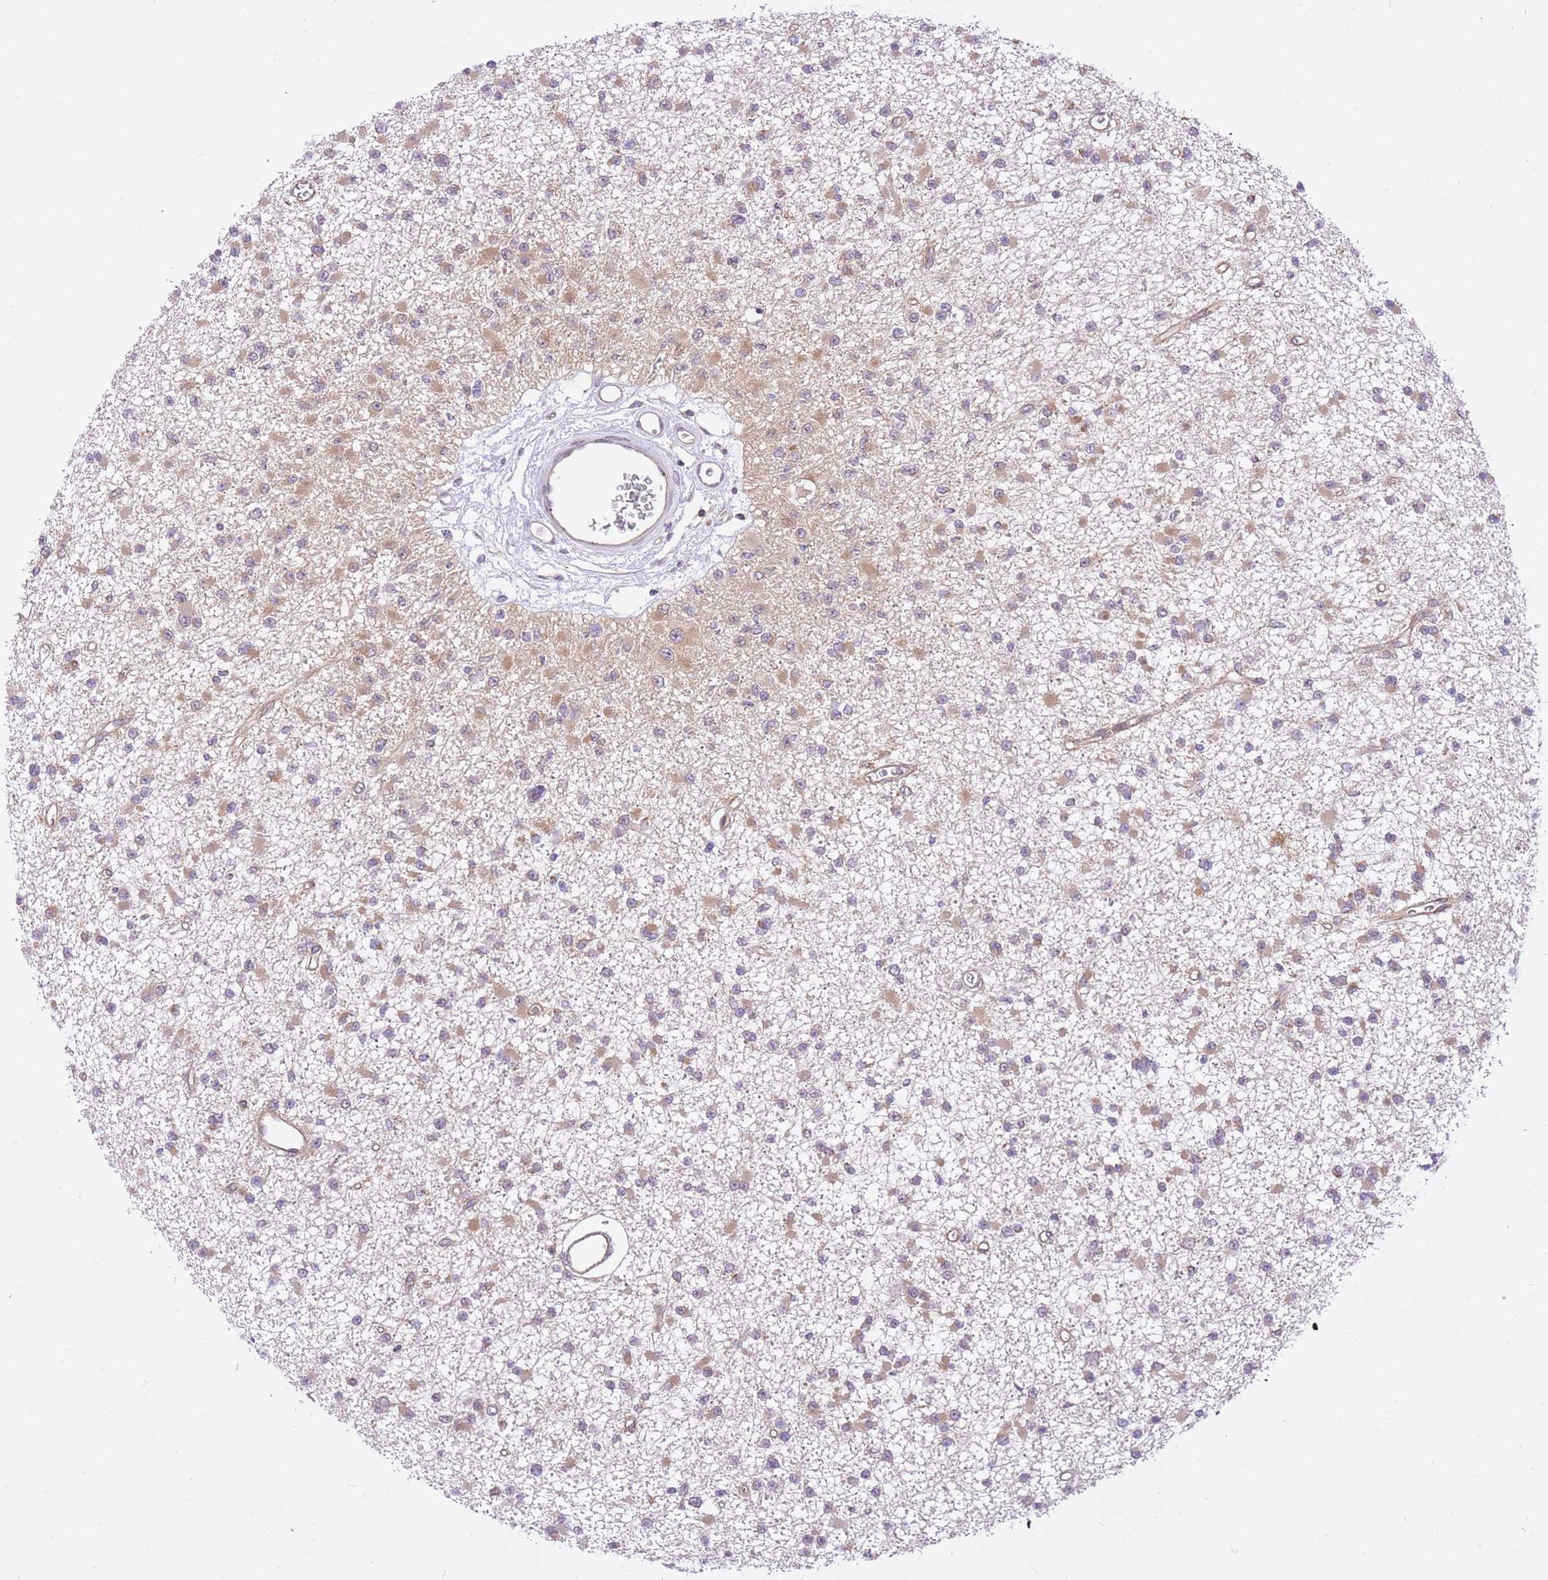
{"staining": {"intensity": "weak", "quantity": ">75%", "location": "cytoplasmic/membranous"}, "tissue": "glioma", "cell_type": "Tumor cells", "image_type": "cancer", "snomed": [{"axis": "morphology", "description": "Glioma, malignant, Low grade"}, {"axis": "topography", "description": "Brain"}], "caption": "Immunohistochemical staining of glioma displays low levels of weak cytoplasmic/membranous positivity in approximately >75% of tumor cells.", "gene": "MINDY2", "patient": {"sex": "female", "age": 22}}